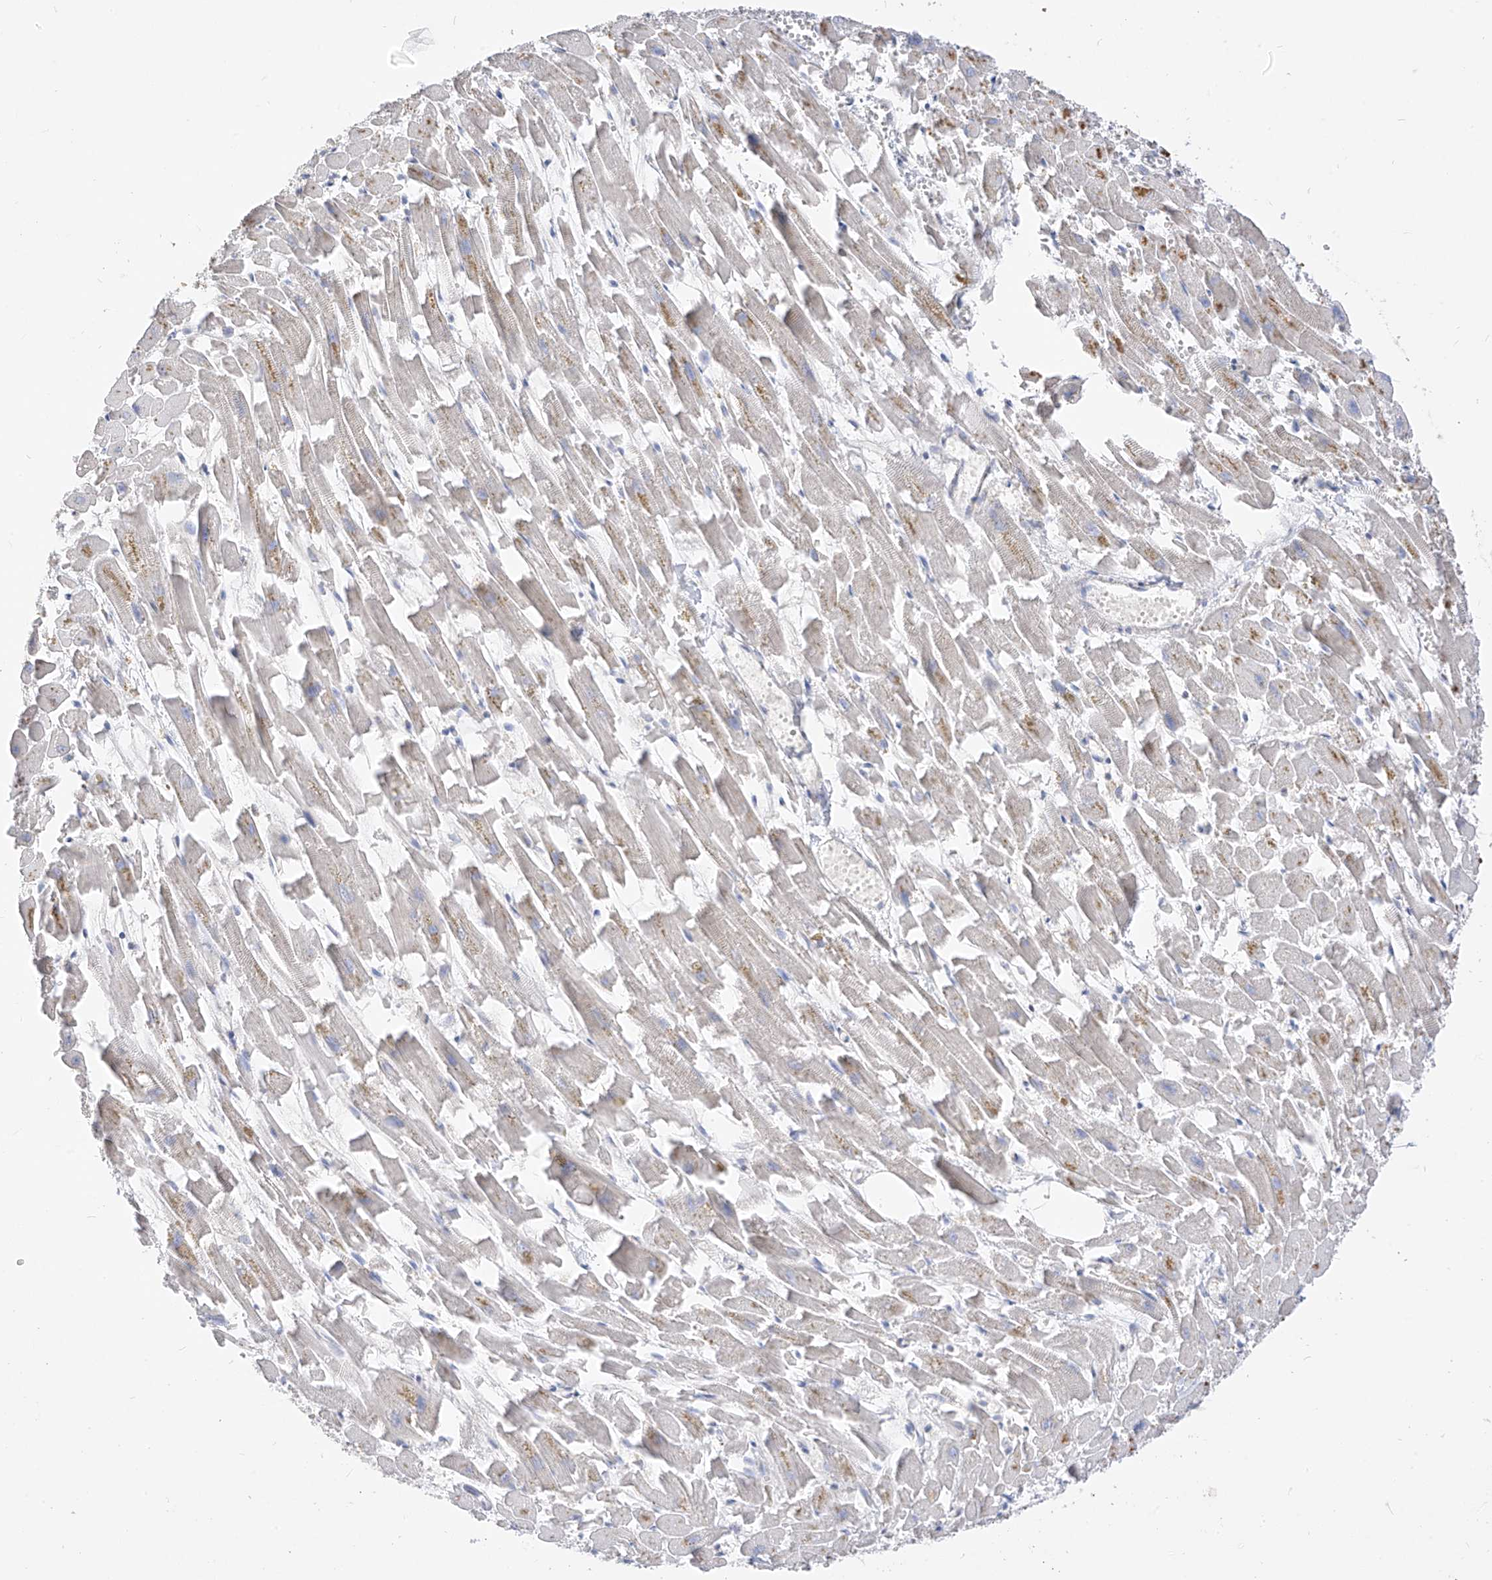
{"staining": {"intensity": "negative", "quantity": "none", "location": "none"}, "tissue": "heart muscle", "cell_type": "Cardiomyocytes", "image_type": "normal", "snomed": [{"axis": "morphology", "description": "Normal tissue, NOS"}, {"axis": "topography", "description": "Heart"}], "caption": "Immunohistochemistry of benign human heart muscle shows no staining in cardiomyocytes.", "gene": "RASA2", "patient": {"sex": "female", "age": 64}}